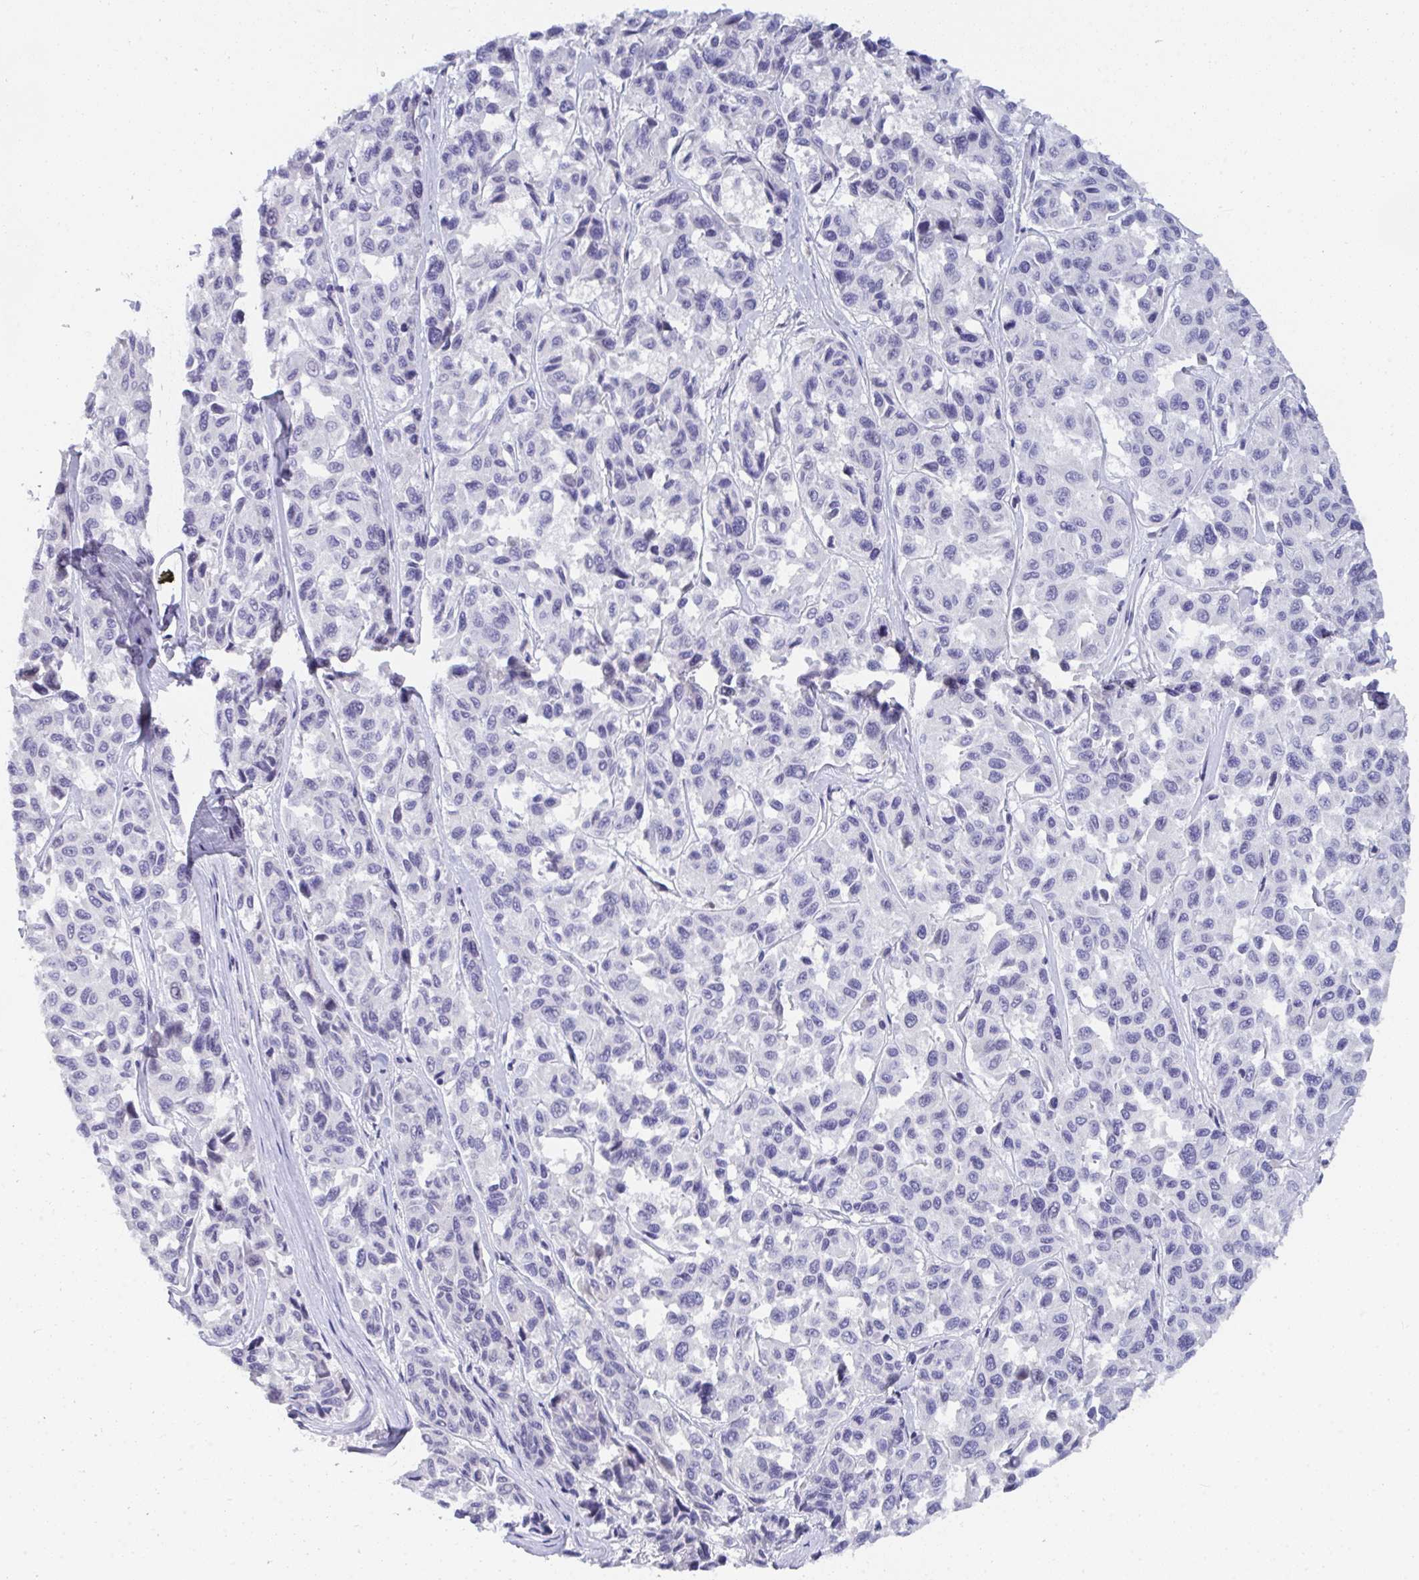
{"staining": {"intensity": "negative", "quantity": "none", "location": "none"}, "tissue": "melanoma", "cell_type": "Tumor cells", "image_type": "cancer", "snomed": [{"axis": "morphology", "description": "Malignant melanoma, NOS"}, {"axis": "topography", "description": "Skin"}], "caption": "Immunohistochemistry (IHC) photomicrograph of neoplastic tissue: melanoma stained with DAB (3,3'-diaminobenzidine) demonstrates no significant protein positivity in tumor cells.", "gene": "BMAL2", "patient": {"sex": "female", "age": 66}}